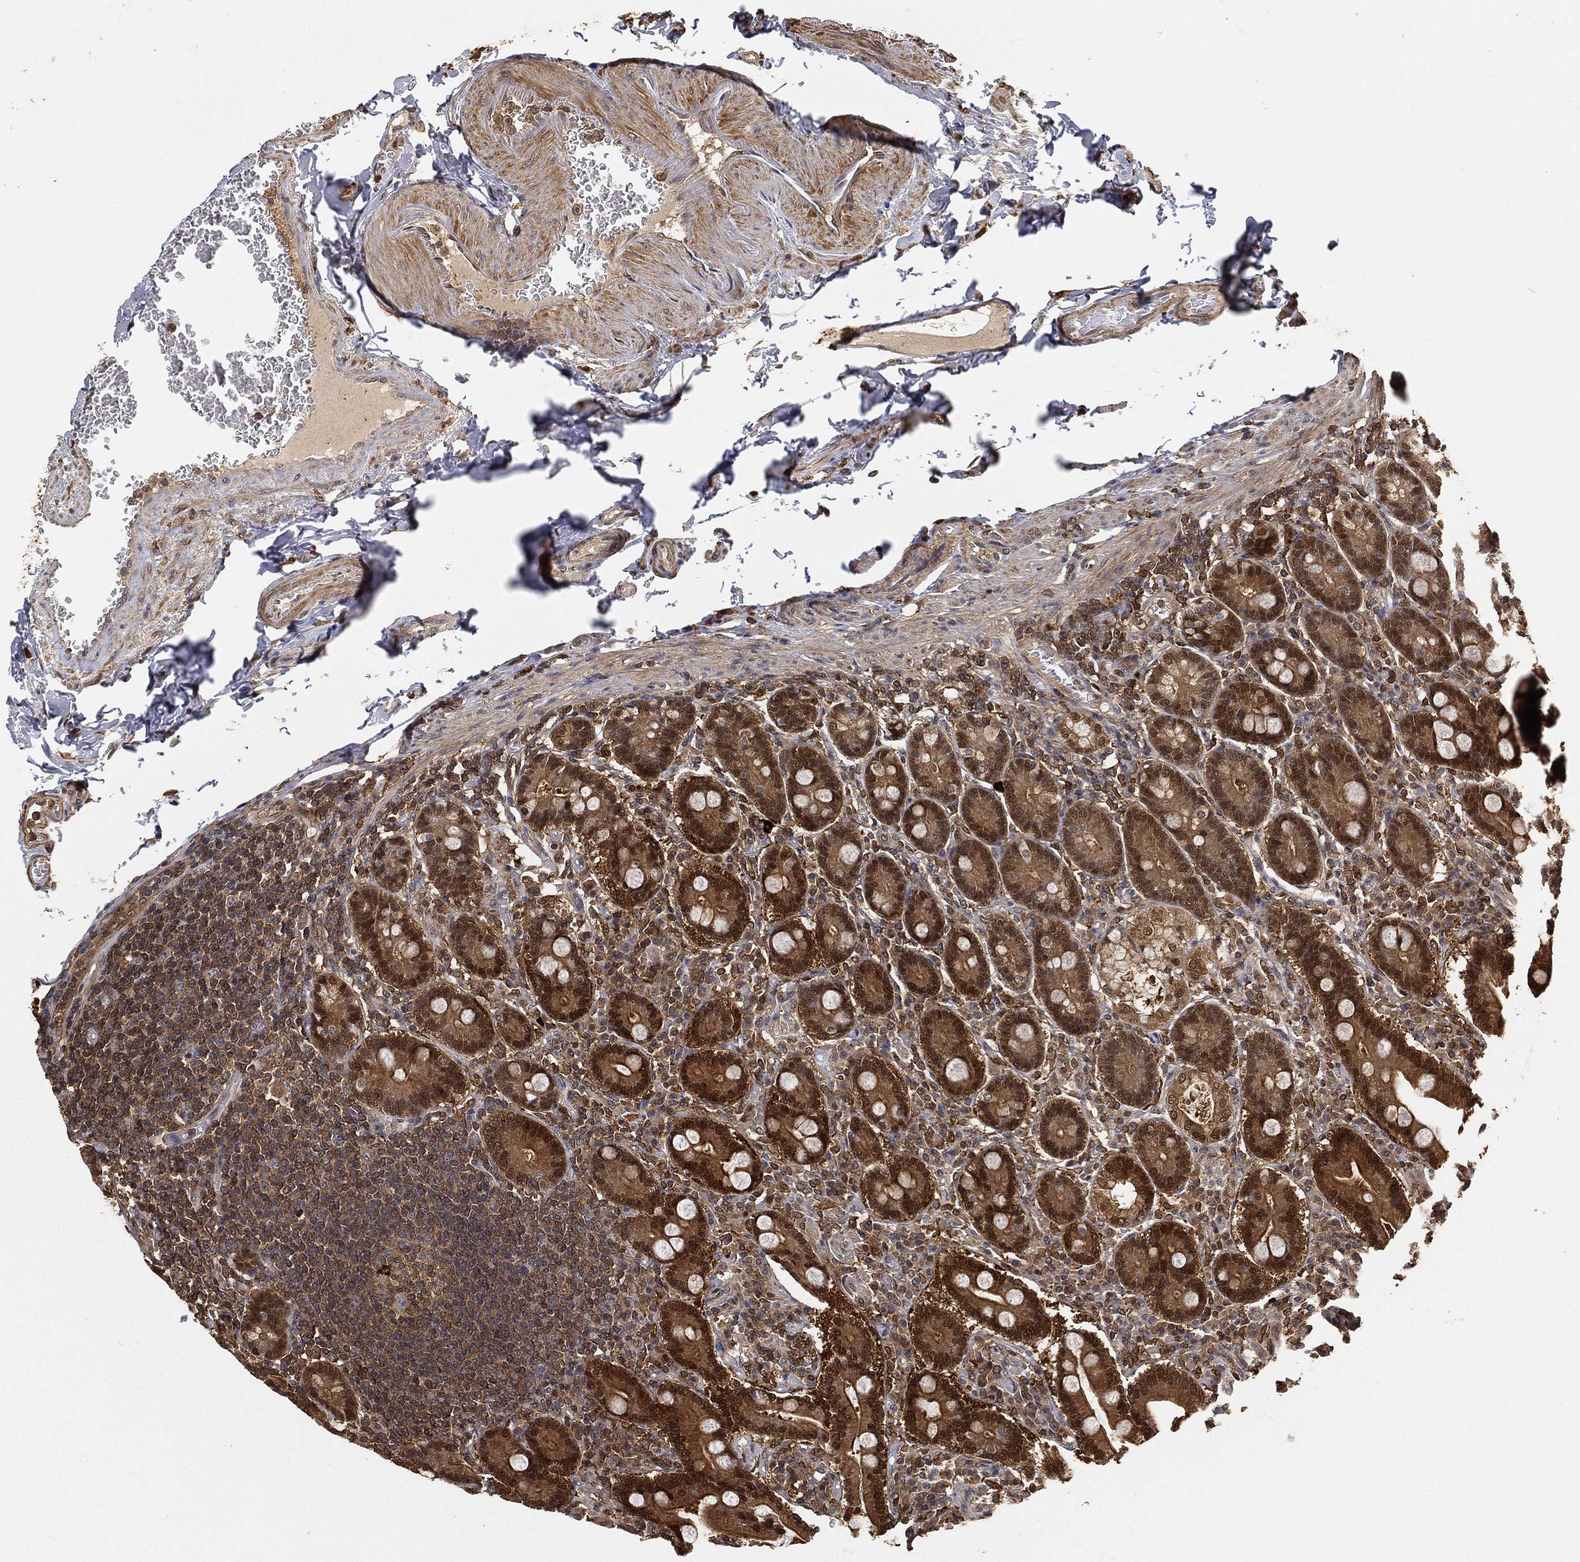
{"staining": {"intensity": "strong", "quantity": "25%-75%", "location": "cytoplasmic/membranous,nuclear"}, "tissue": "duodenum", "cell_type": "Glandular cells", "image_type": "normal", "snomed": [{"axis": "morphology", "description": "Normal tissue, NOS"}, {"axis": "topography", "description": "Duodenum"}], "caption": "Protein staining of normal duodenum displays strong cytoplasmic/membranous,nuclear staining in about 25%-75% of glandular cells.", "gene": "CRYL1", "patient": {"sex": "female", "age": 62}}